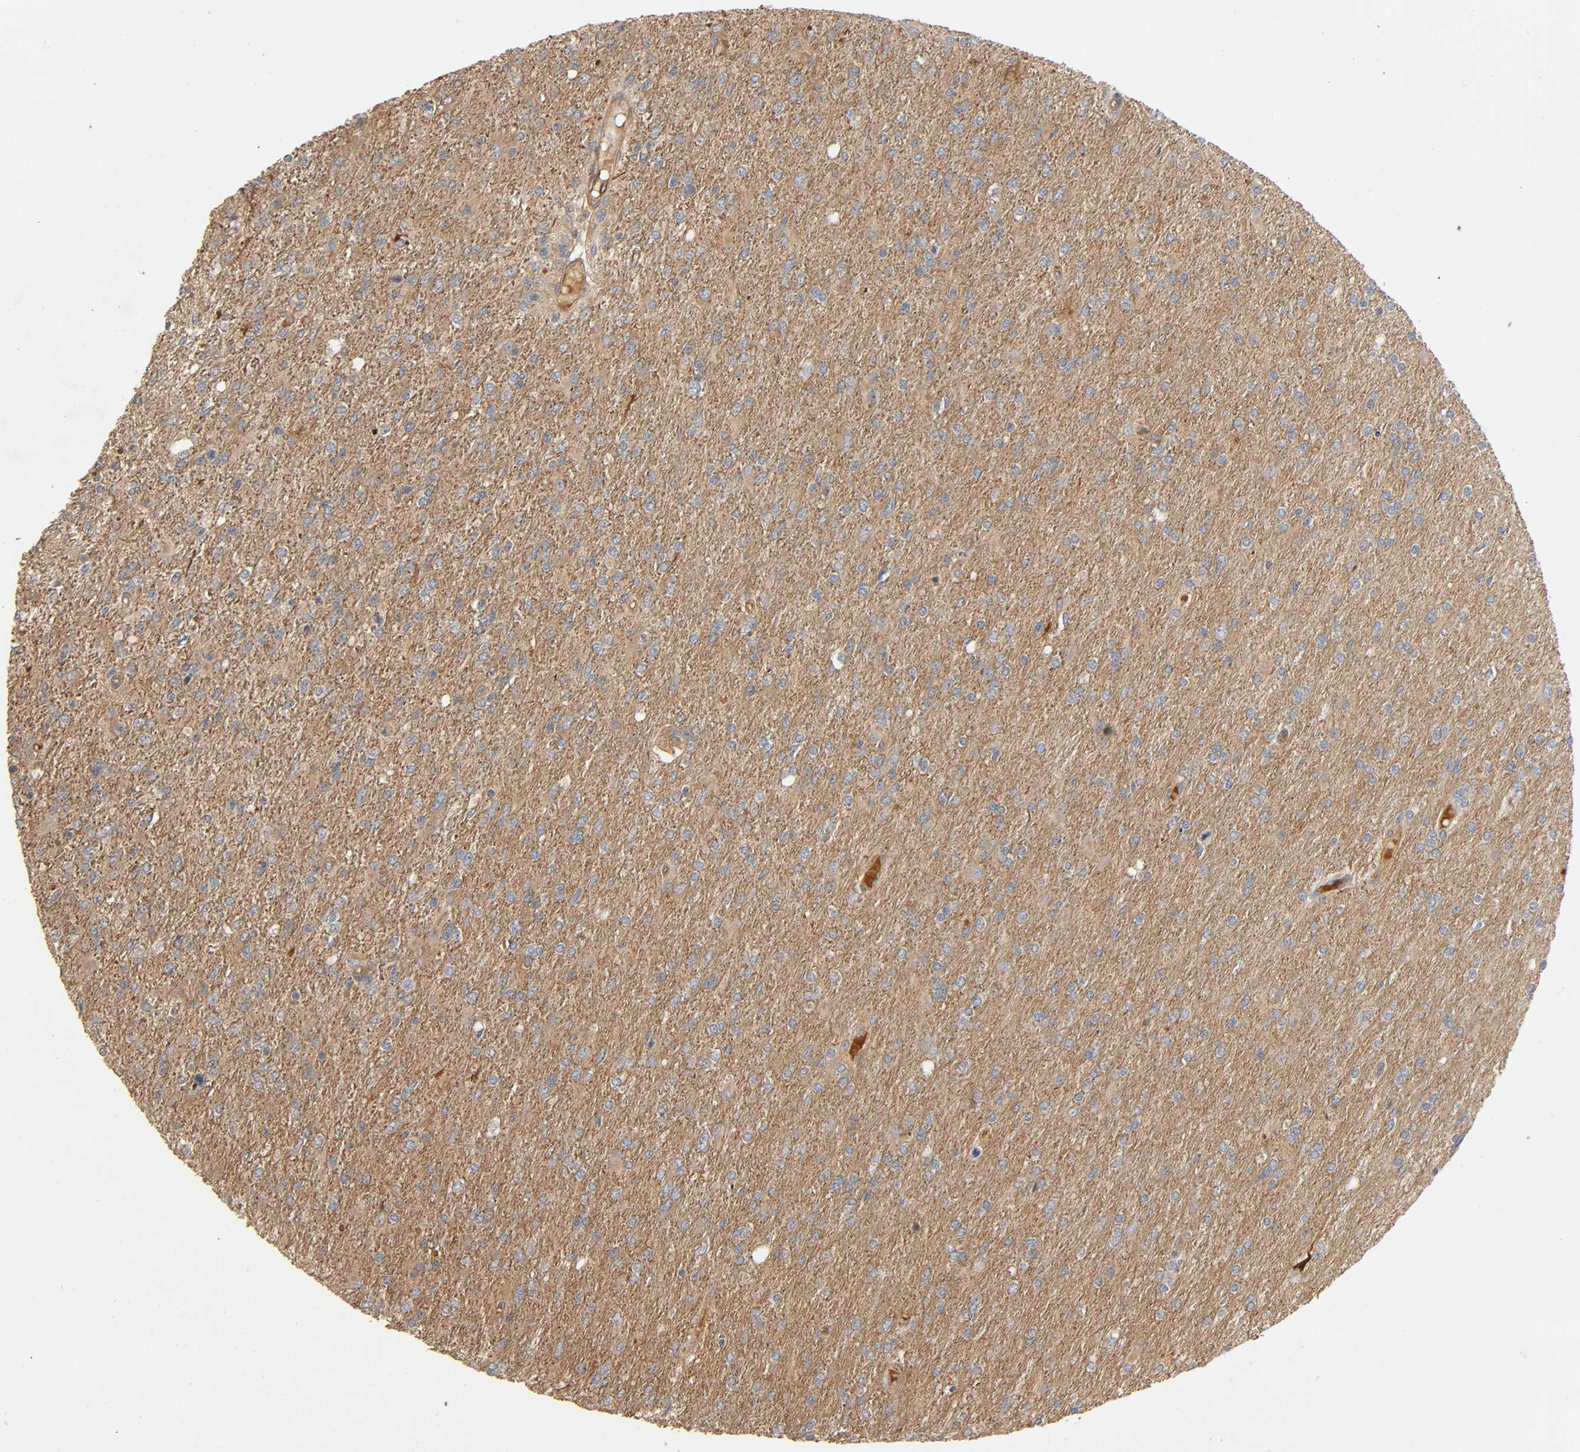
{"staining": {"intensity": "negative", "quantity": "none", "location": "none"}, "tissue": "glioma", "cell_type": "Tumor cells", "image_type": "cancer", "snomed": [{"axis": "morphology", "description": "Glioma, malignant, High grade"}, {"axis": "topography", "description": "Cerebral cortex"}], "caption": "Photomicrograph shows no protein expression in tumor cells of glioma tissue.", "gene": "SGSM1", "patient": {"sex": "male", "age": 76}}